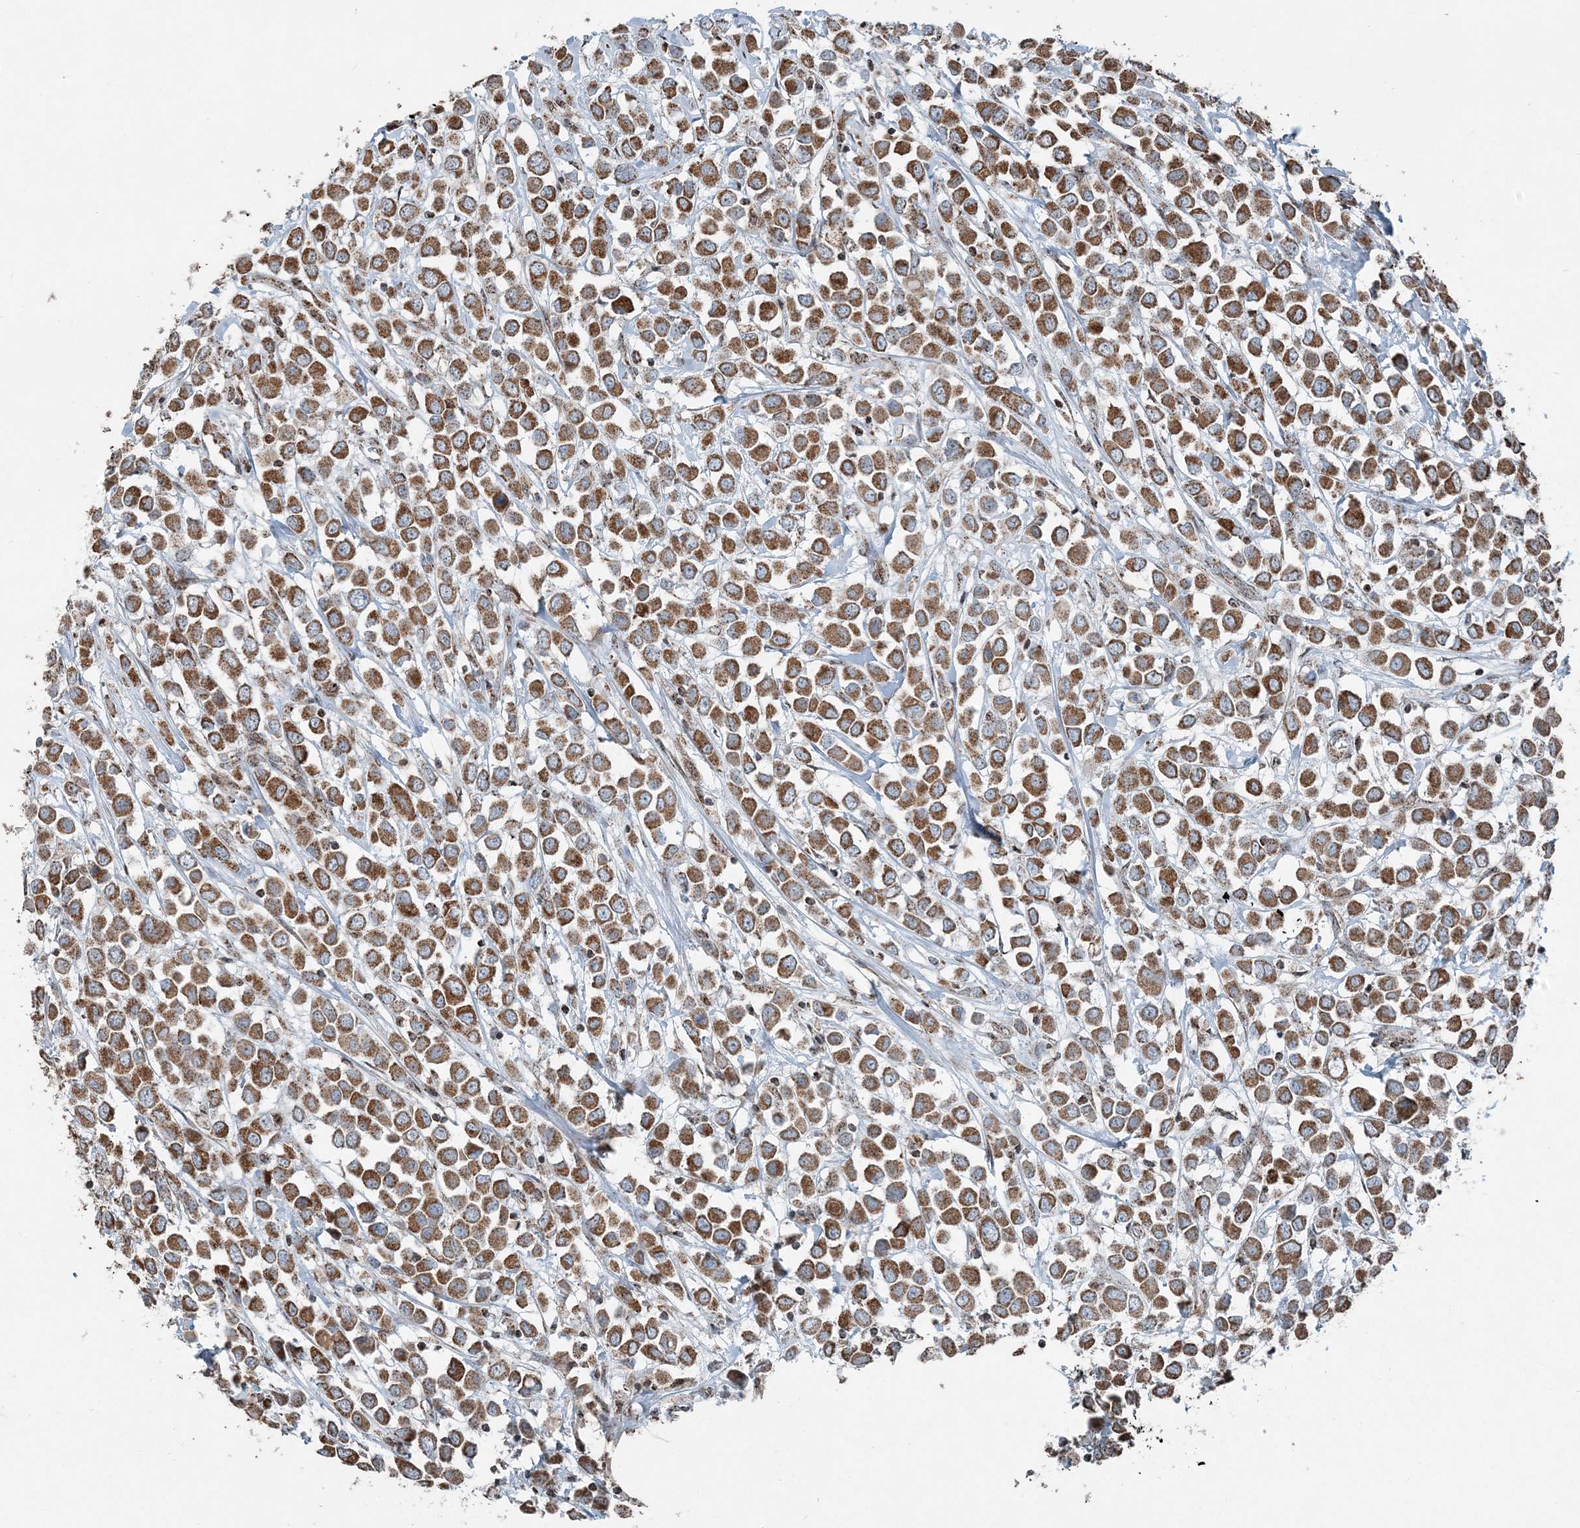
{"staining": {"intensity": "strong", "quantity": ">75%", "location": "cytoplasmic/membranous"}, "tissue": "breast cancer", "cell_type": "Tumor cells", "image_type": "cancer", "snomed": [{"axis": "morphology", "description": "Duct carcinoma"}, {"axis": "topography", "description": "Breast"}], "caption": "This is an image of immunohistochemistry (IHC) staining of breast cancer (infiltrating ductal carcinoma), which shows strong expression in the cytoplasmic/membranous of tumor cells.", "gene": "SUCLG1", "patient": {"sex": "female", "age": 61}}